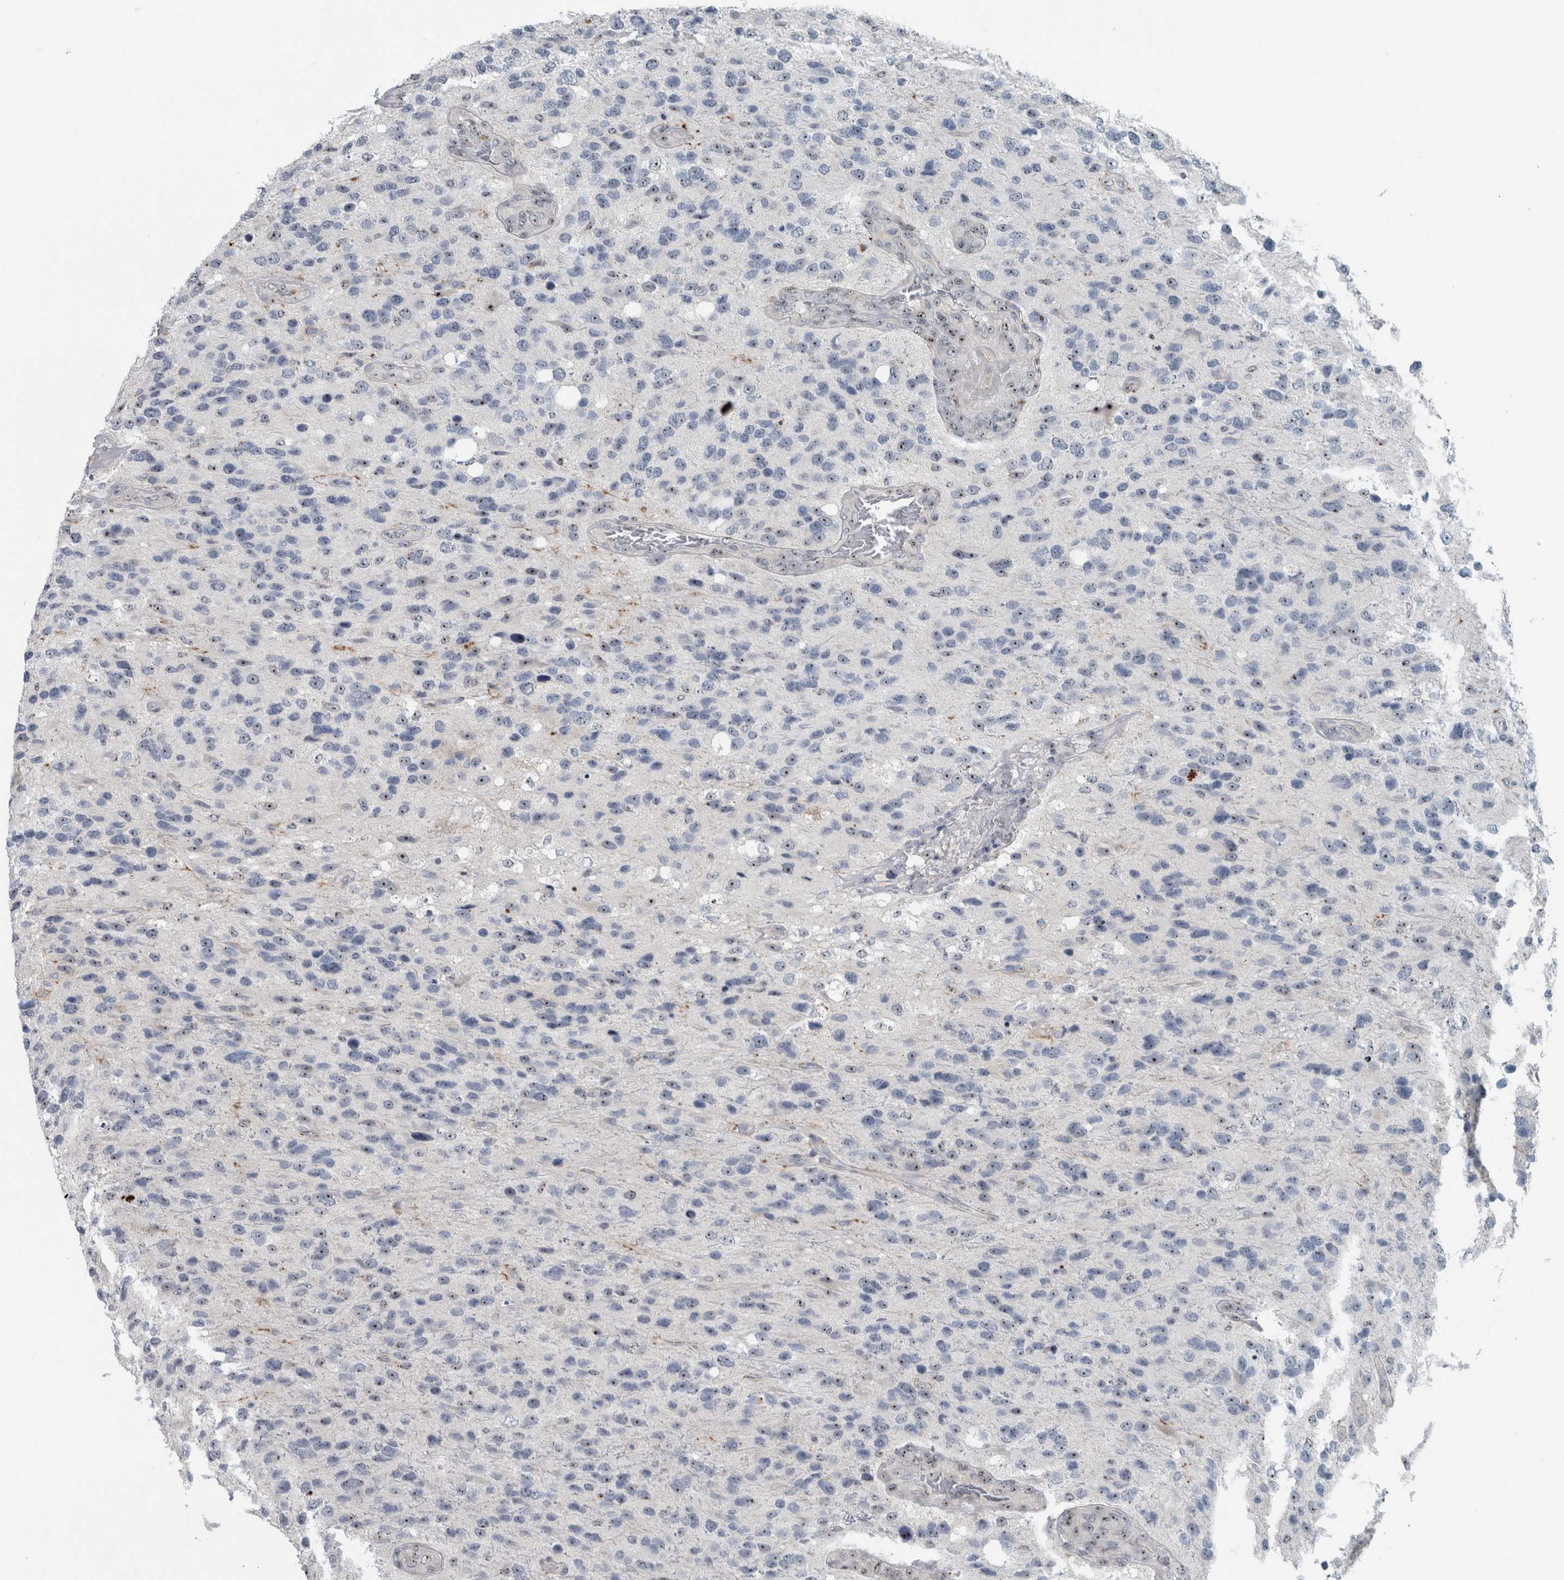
{"staining": {"intensity": "weak", "quantity": "<25%", "location": "nuclear"}, "tissue": "glioma", "cell_type": "Tumor cells", "image_type": "cancer", "snomed": [{"axis": "morphology", "description": "Glioma, malignant, High grade"}, {"axis": "topography", "description": "Brain"}], "caption": "High magnification brightfield microscopy of malignant high-grade glioma stained with DAB (3,3'-diaminobenzidine) (brown) and counterstained with hematoxylin (blue): tumor cells show no significant positivity.", "gene": "UTP6", "patient": {"sex": "female", "age": 58}}